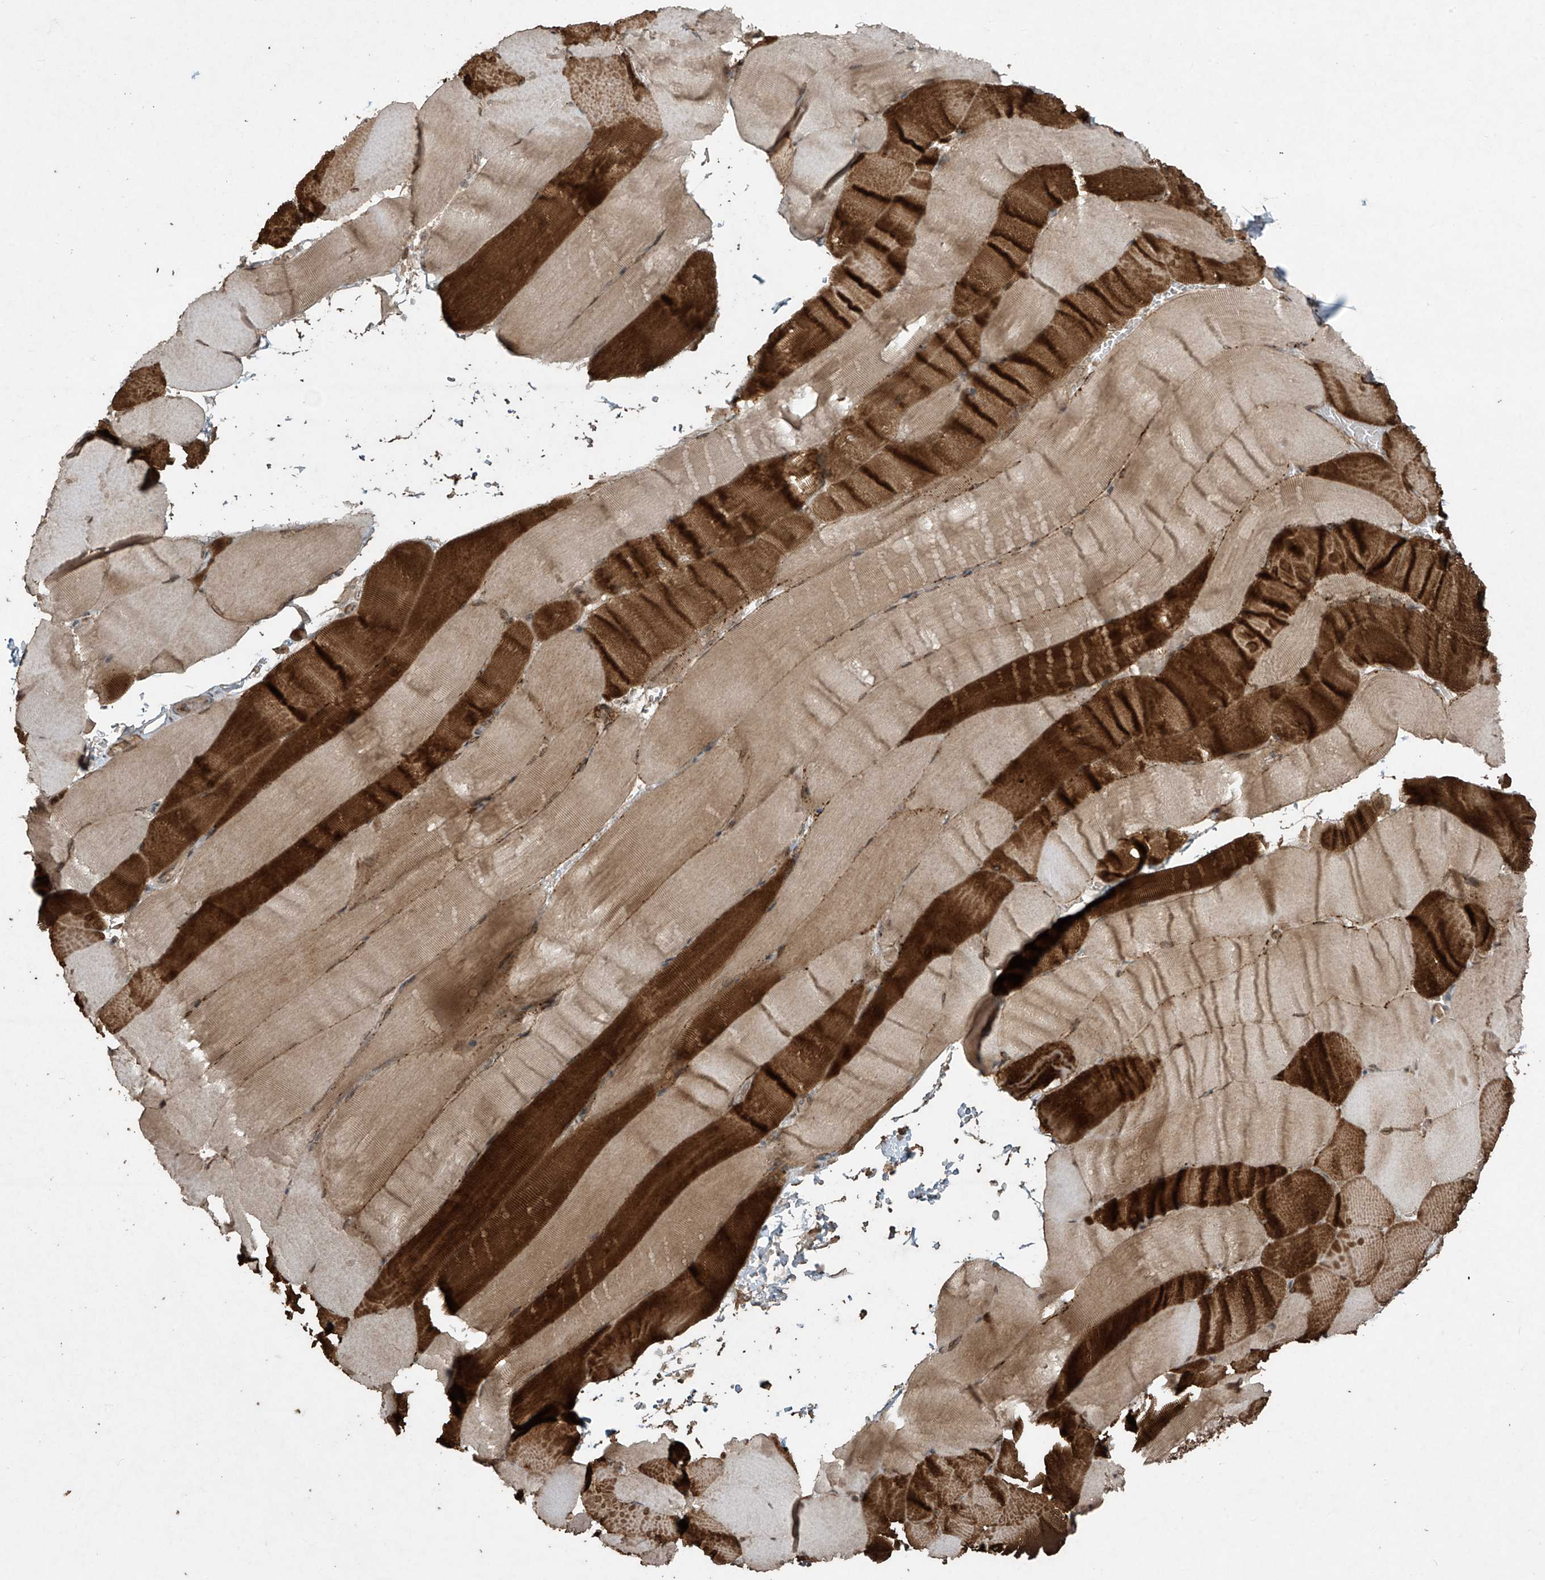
{"staining": {"intensity": "strong", "quantity": "25%-75%", "location": "cytoplasmic/membranous"}, "tissue": "skeletal muscle", "cell_type": "Myocytes", "image_type": "normal", "snomed": [{"axis": "morphology", "description": "Normal tissue, NOS"}, {"axis": "topography", "description": "Skeletal muscle"}, {"axis": "topography", "description": "Parathyroid gland"}], "caption": "IHC micrograph of unremarkable skeletal muscle: skeletal muscle stained using immunohistochemistry displays high levels of strong protein expression localized specifically in the cytoplasmic/membranous of myocytes, appearing as a cytoplasmic/membranous brown color.", "gene": "PGPEP1", "patient": {"sex": "female", "age": 37}}